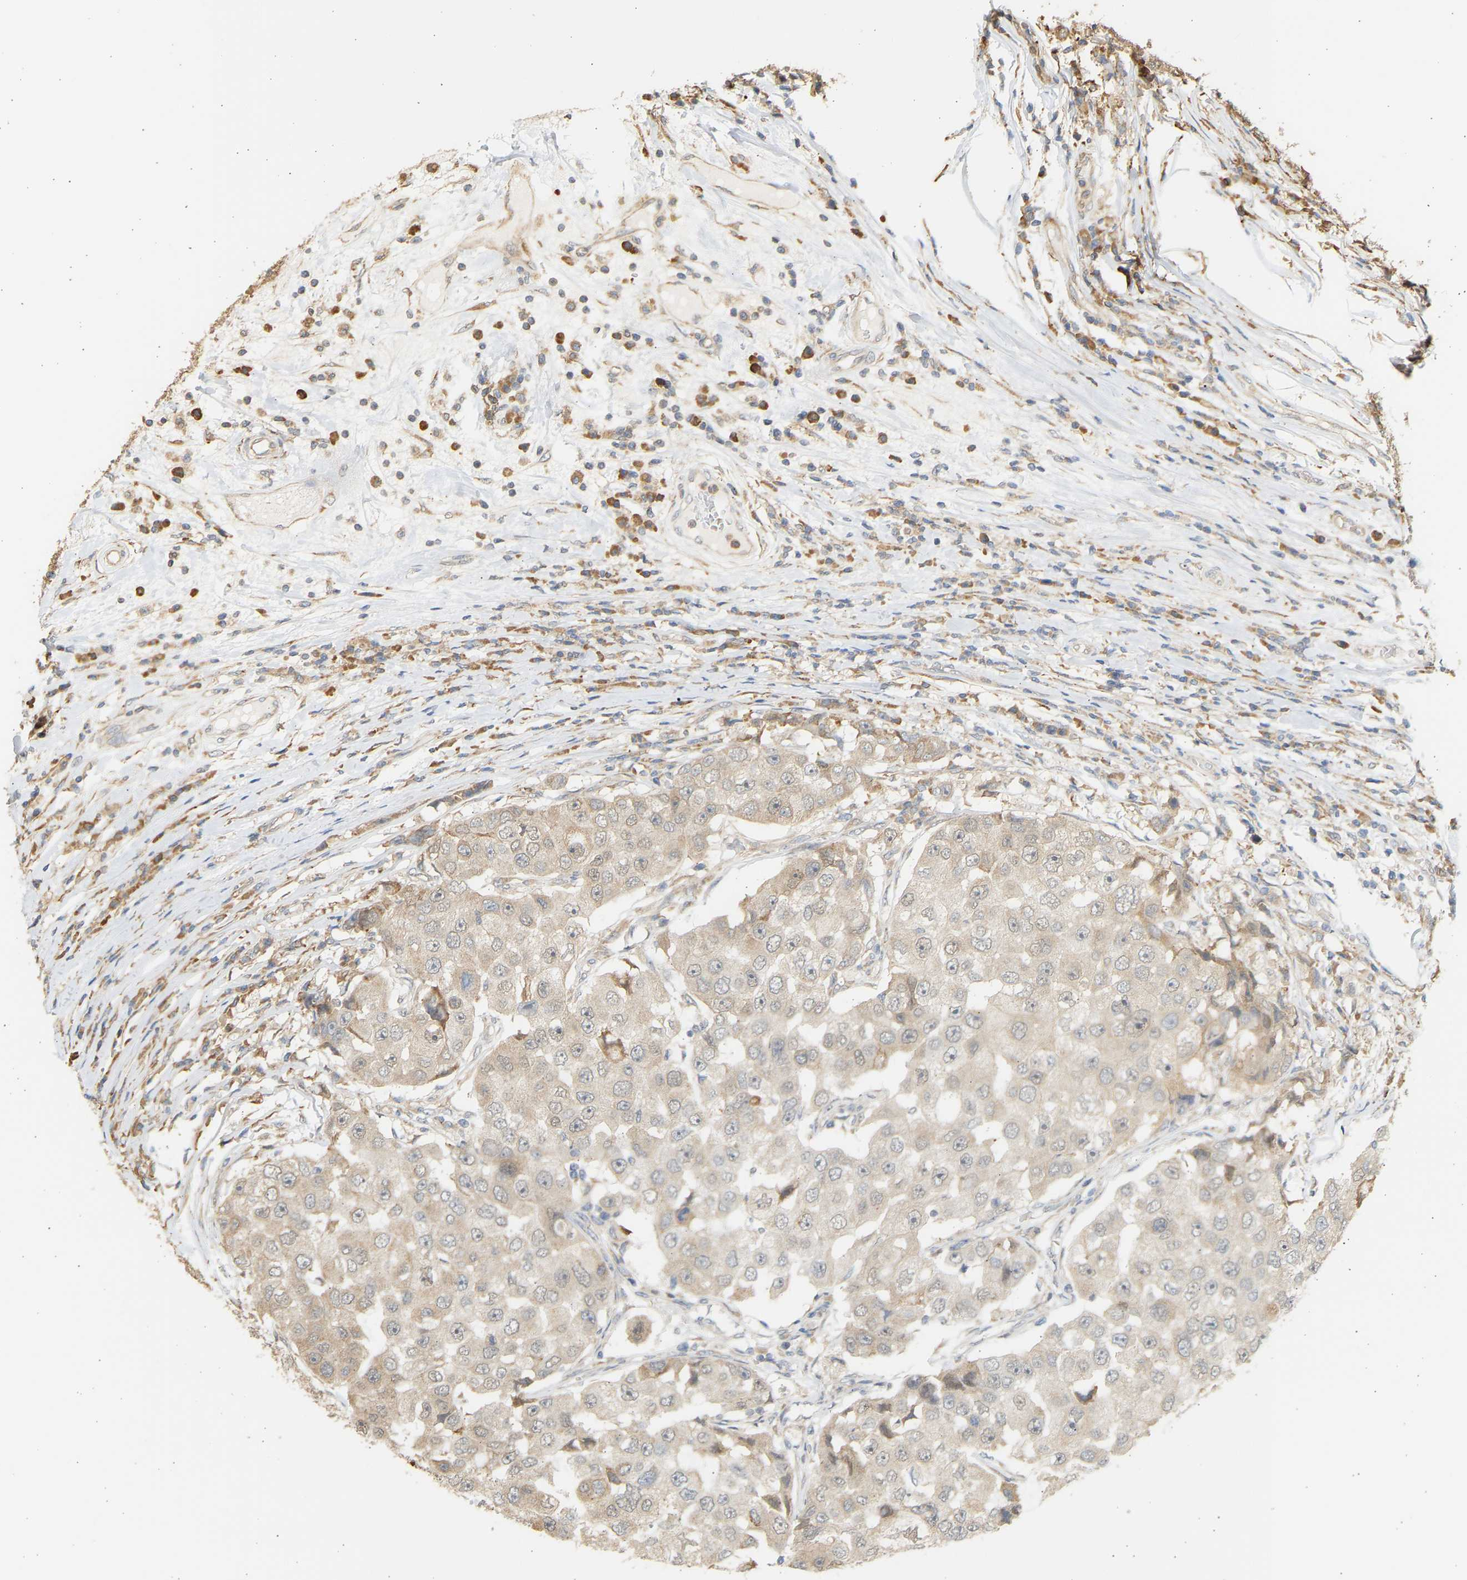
{"staining": {"intensity": "weak", "quantity": ">75%", "location": "cytoplasmic/membranous,nuclear"}, "tissue": "breast cancer", "cell_type": "Tumor cells", "image_type": "cancer", "snomed": [{"axis": "morphology", "description": "Duct carcinoma"}, {"axis": "topography", "description": "Breast"}], "caption": "Immunohistochemistry image of infiltrating ductal carcinoma (breast) stained for a protein (brown), which displays low levels of weak cytoplasmic/membranous and nuclear expression in about >75% of tumor cells.", "gene": "B4GALT6", "patient": {"sex": "female", "age": 27}}